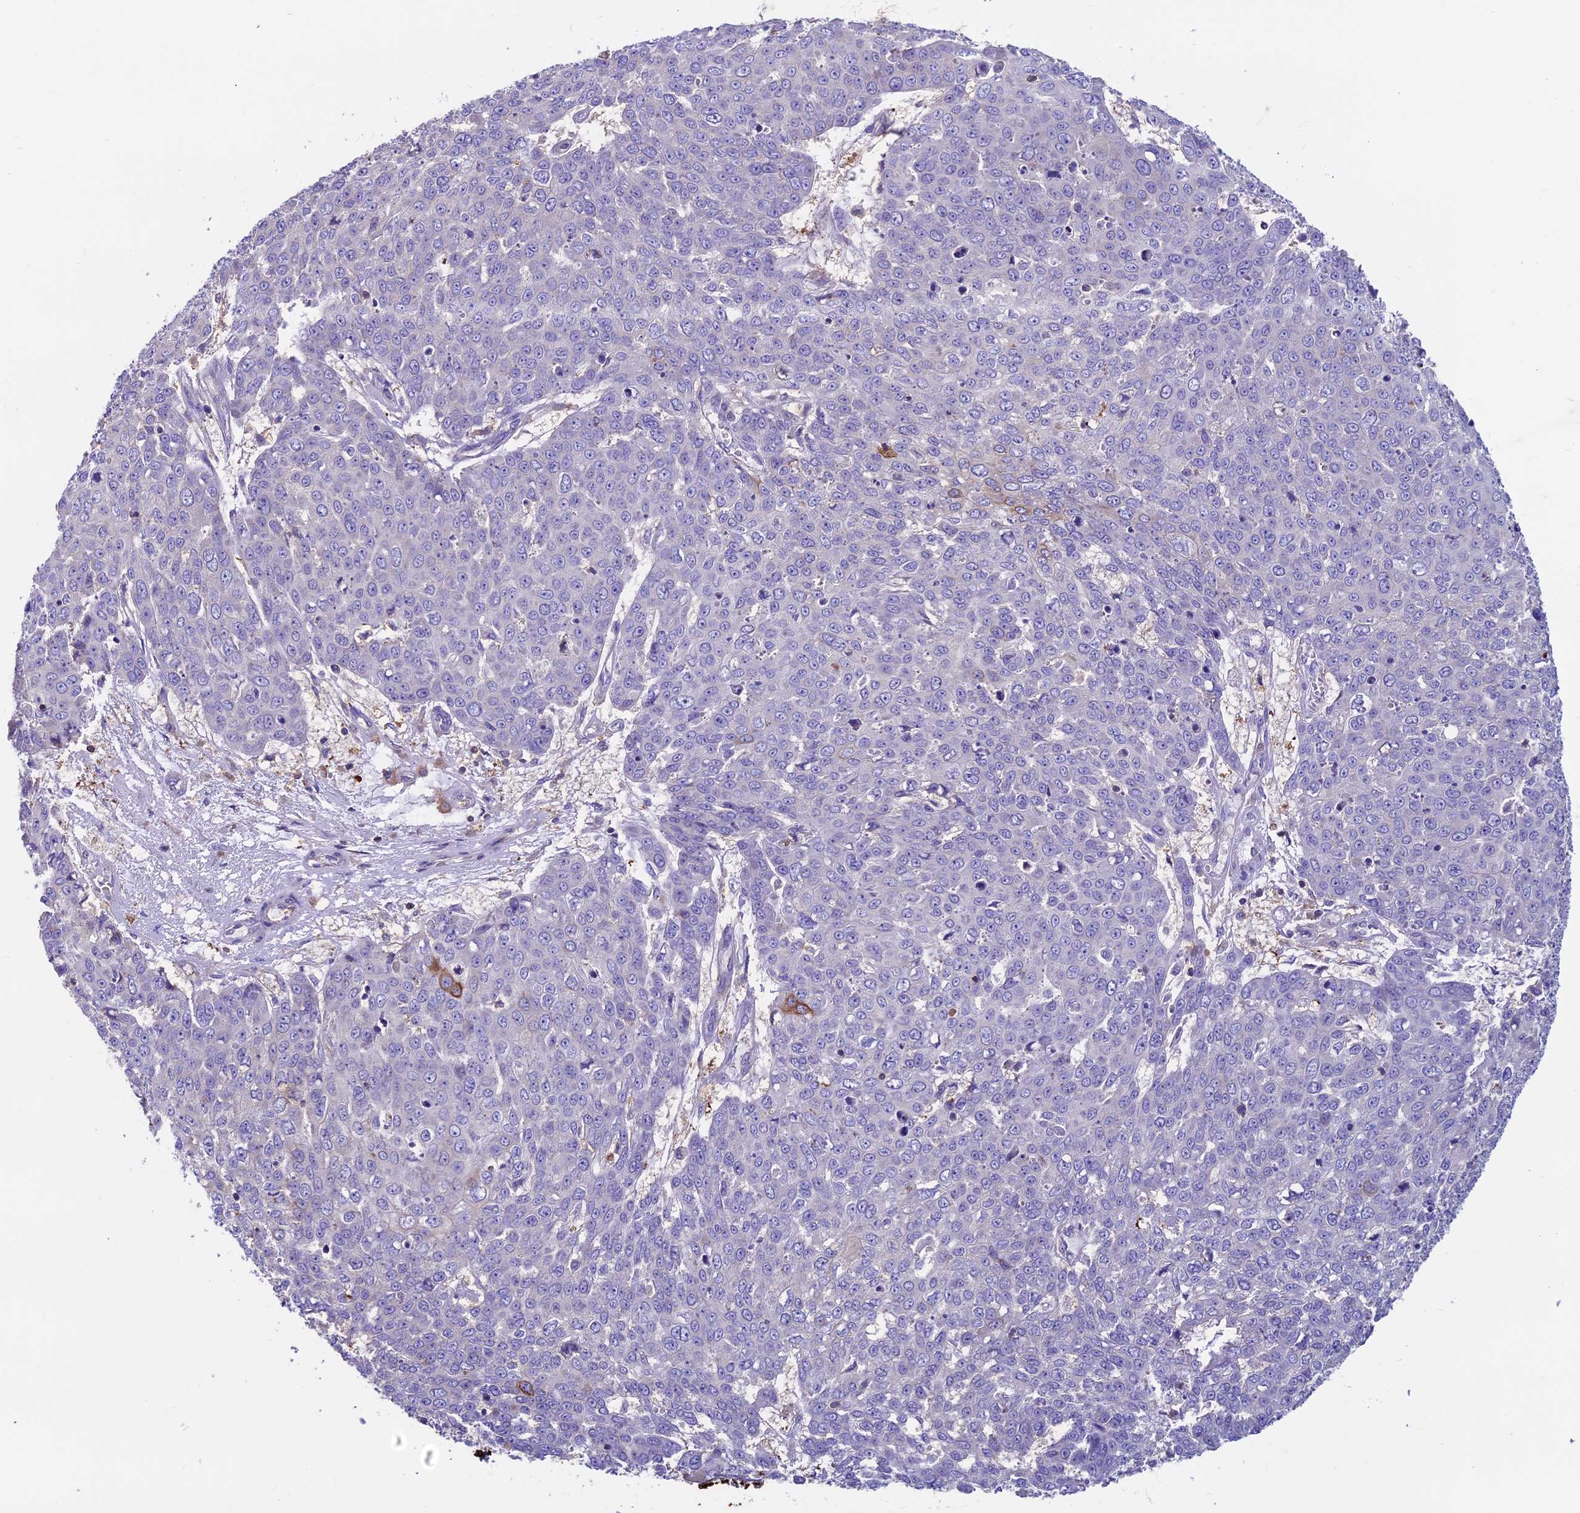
{"staining": {"intensity": "weak", "quantity": "25%-75%", "location": "cytoplasmic/membranous"}, "tissue": "skin cancer", "cell_type": "Tumor cells", "image_type": "cancer", "snomed": [{"axis": "morphology", "description": "Normal tissue, NOS"}, {"axis": "morphology", "description": "Squamous cell carcinoma, NOS"}, {"axis": "topography", "description": "Skin"}], "caption": "There is low levels of weak cytoplasmic/membranous staining in tumor cells of squamous cell carcinoma (skin), as demonstrated by immunohistochemical staining (brown color).", "gene": "CDAN1", "patient": {"sex": "male", "age": 72}}